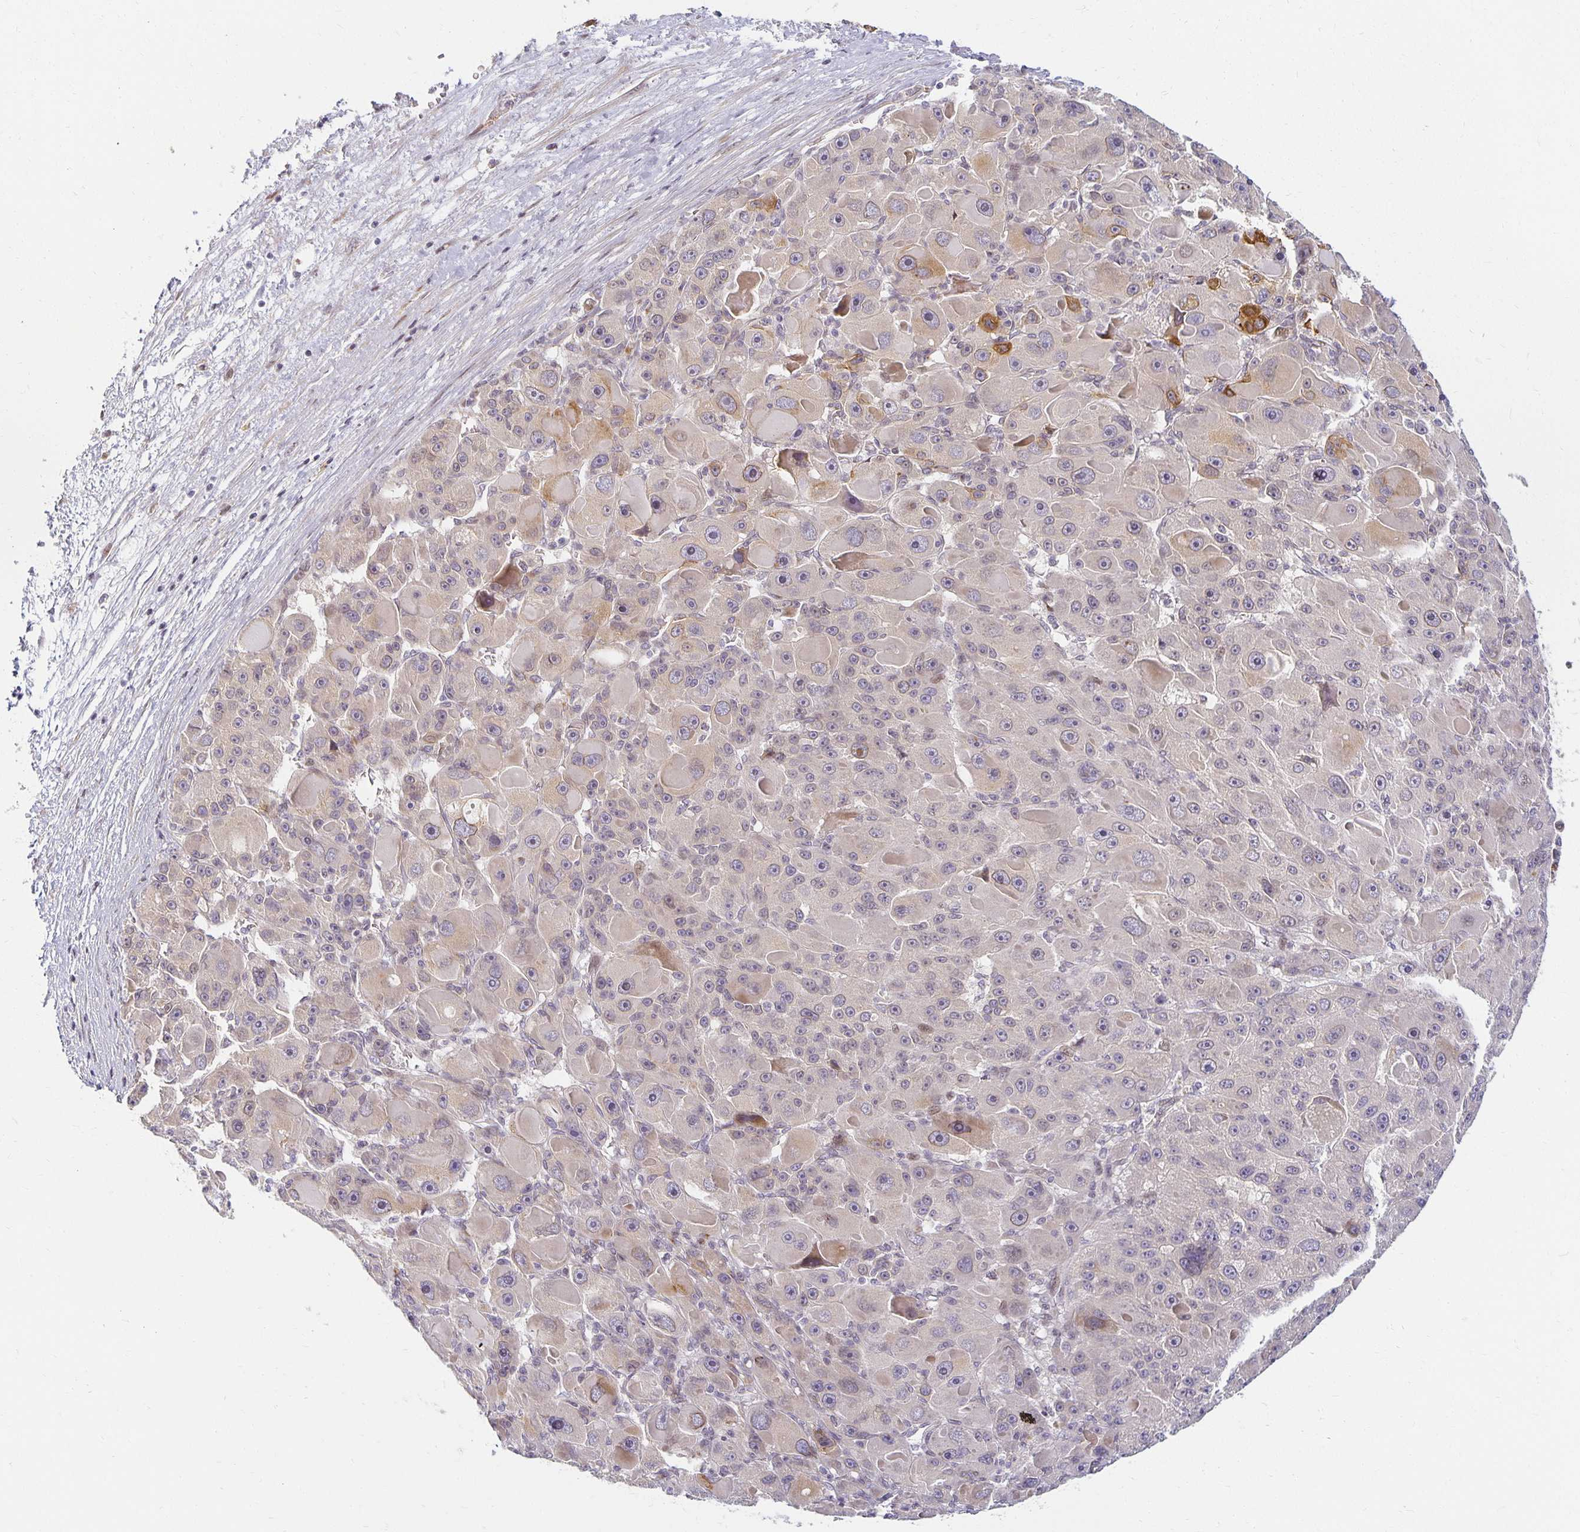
{"staining": {"intensity": "weak", "quantity": "<25%", "location": "cytoplasmic/membranous"}, "tissue": "liver cancer", "cell_type": "Tumor cells", "image_type": "cancer", "snomed": [{"axis": "morphology", "description": "Carcinoma, Hepatocellular, NOS"}, {"axis": "topography", "description": "Liver"}], "caption": "There is no significant staining in tumor cells of liver cancer. (Brightfield microscopy of DAB (3,3'-diaminobenzidine) immunohistochemistry (IHC) at high magnification).", "gene": "EHF", "patient": {"sex": "male", "age": 76}}